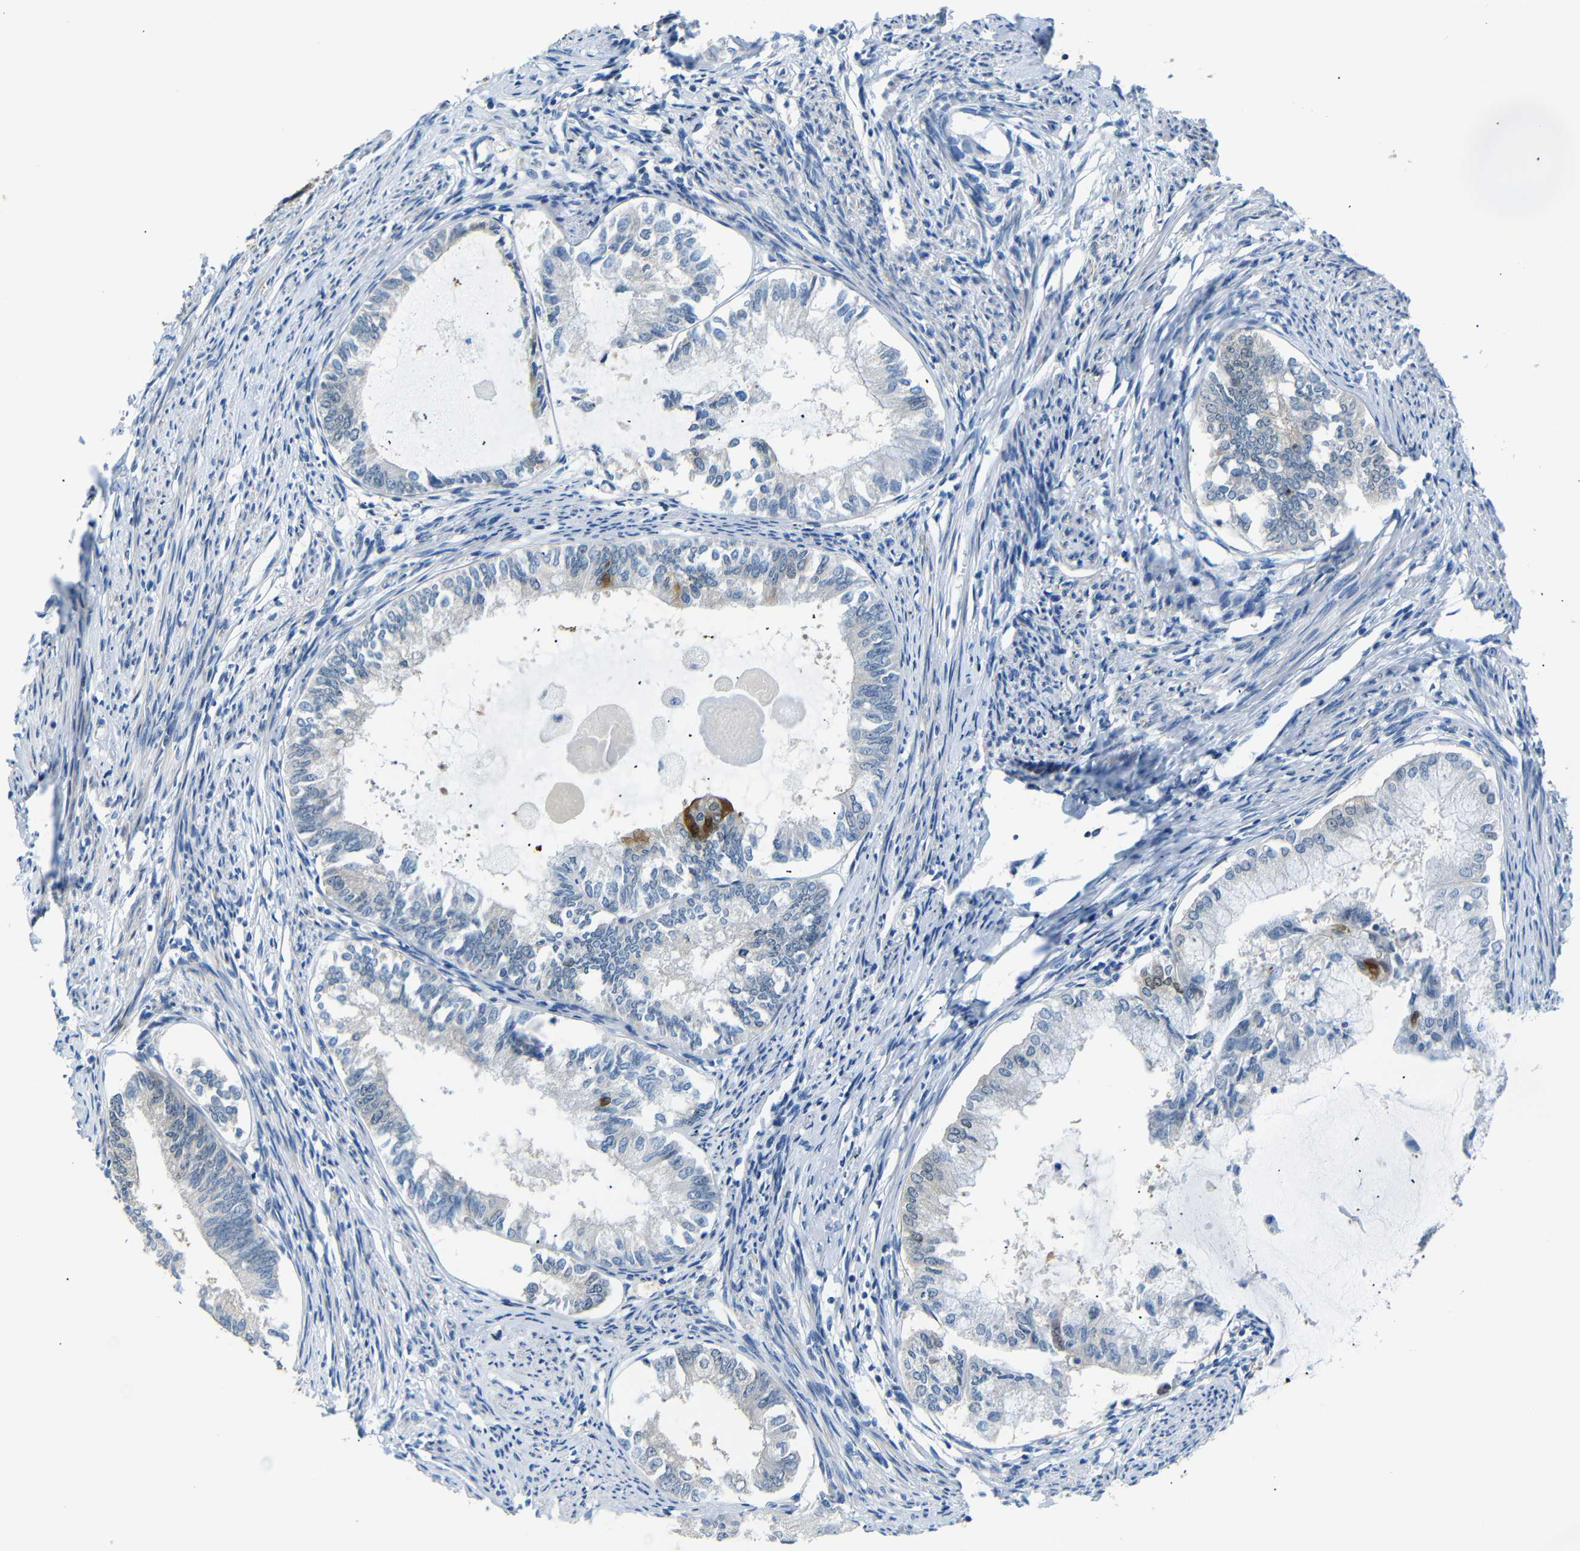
{"staining": {"intensity": "negative", "quantity": "none", "location": "none"}, "tissue": "endometrial cancer", "cell_type": "Tumor cells", "image_type": "cancer", "snomed": [{"axis": "morphology", "description": "Adenocarcinoma, NOS"}, {"axis": "topography", "description": "Endometrium"}], "caption": "Protein analysis of endometrial adenocarcinoma shows no significant positivity in tumor cells.", "gene": "SFN", "patient": {"sex": "female", "age": 86}}